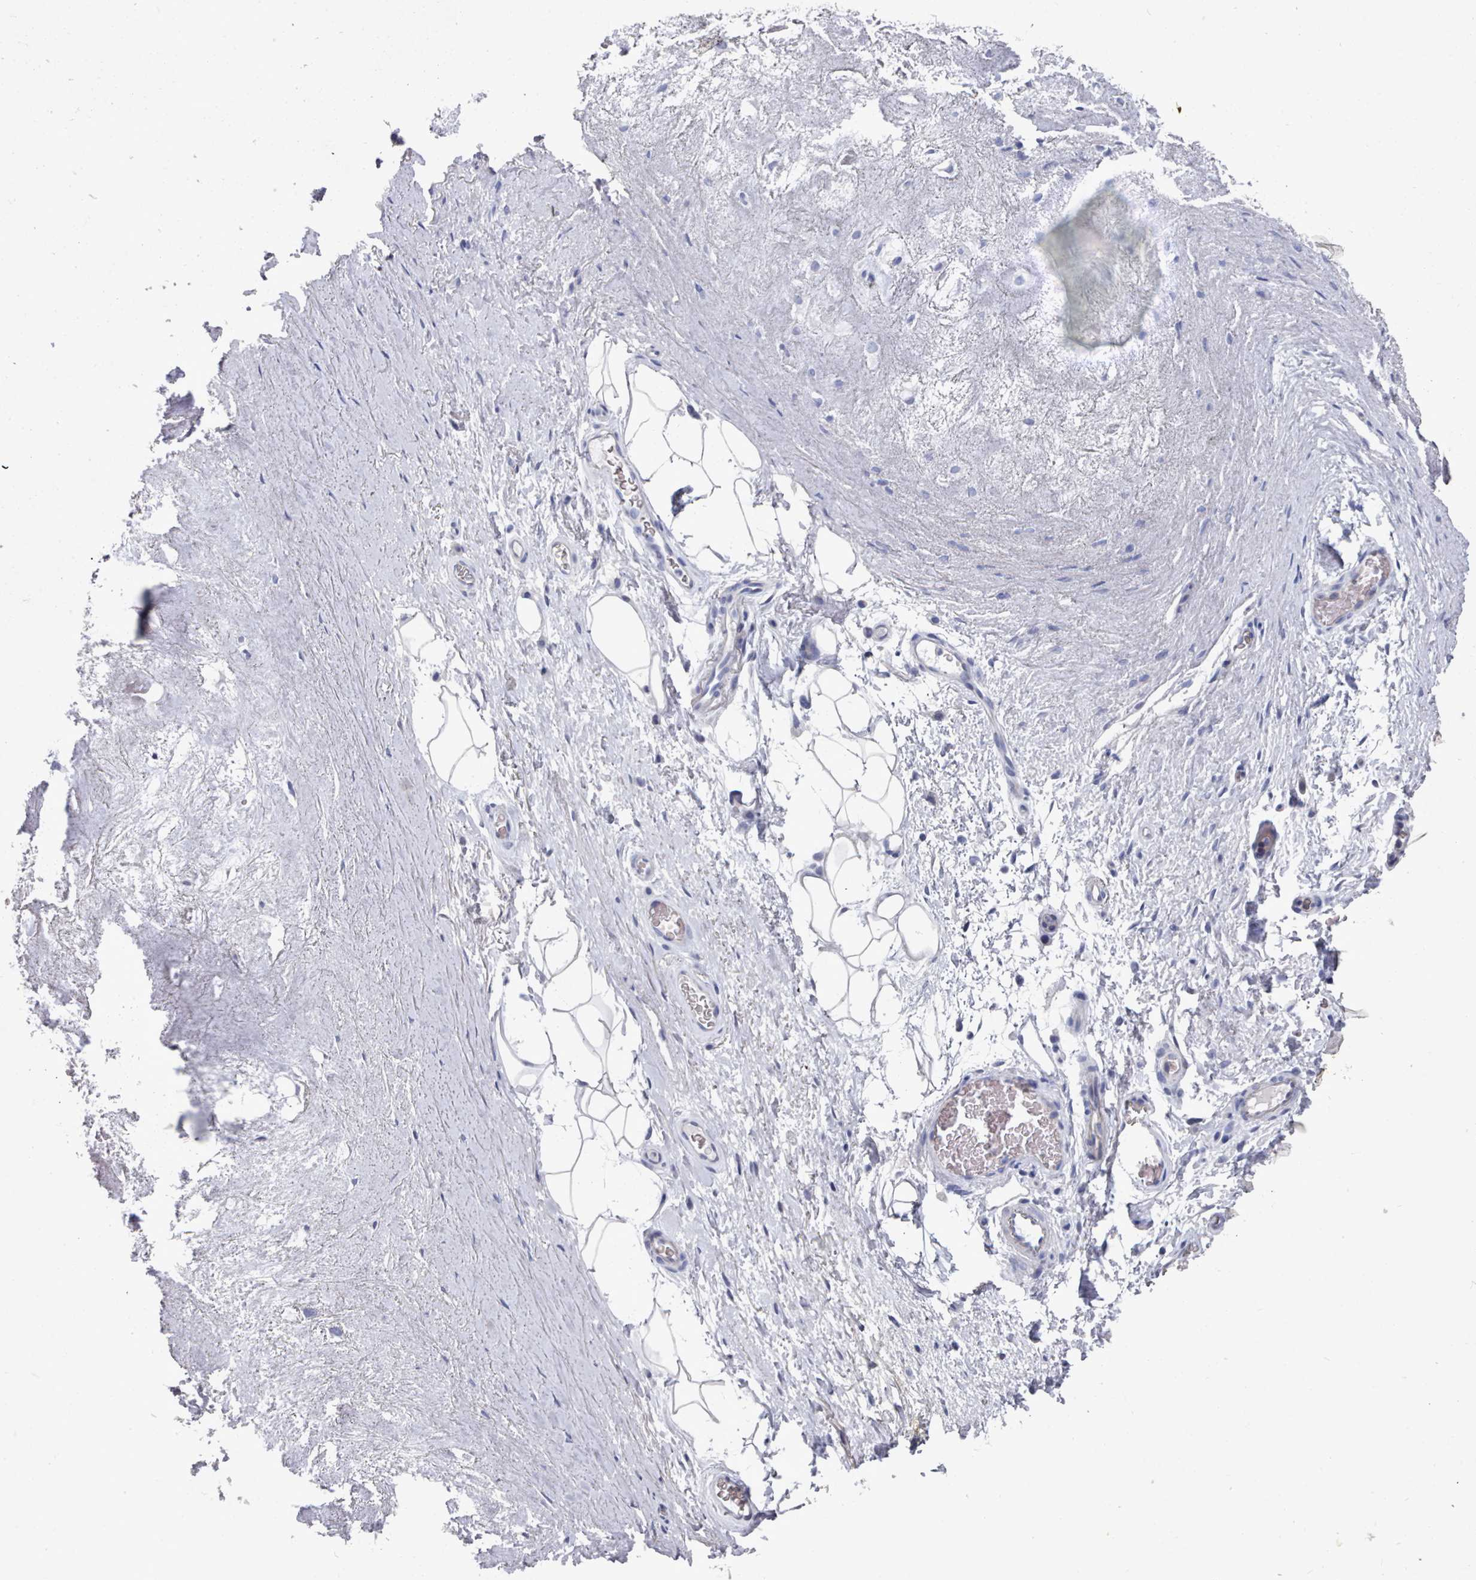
{"staining": {"intensity": "negative", "quantity": "none", "location": "none"}, "tissue": "adipose tissue", "cell_type": "Adipocytes", "image_type": "normal", "snomed": [{"axis": "morphology", "description": "Normal tissue, NOS"}, {"axis": "topography", "description": "Cartilage tissue"}], "caption": "Adipocytes show no significant staining in unremarkable adipose tissue.", "gene": "ENSG00000285188", "patient": {"sex": "male", "age": 81}}